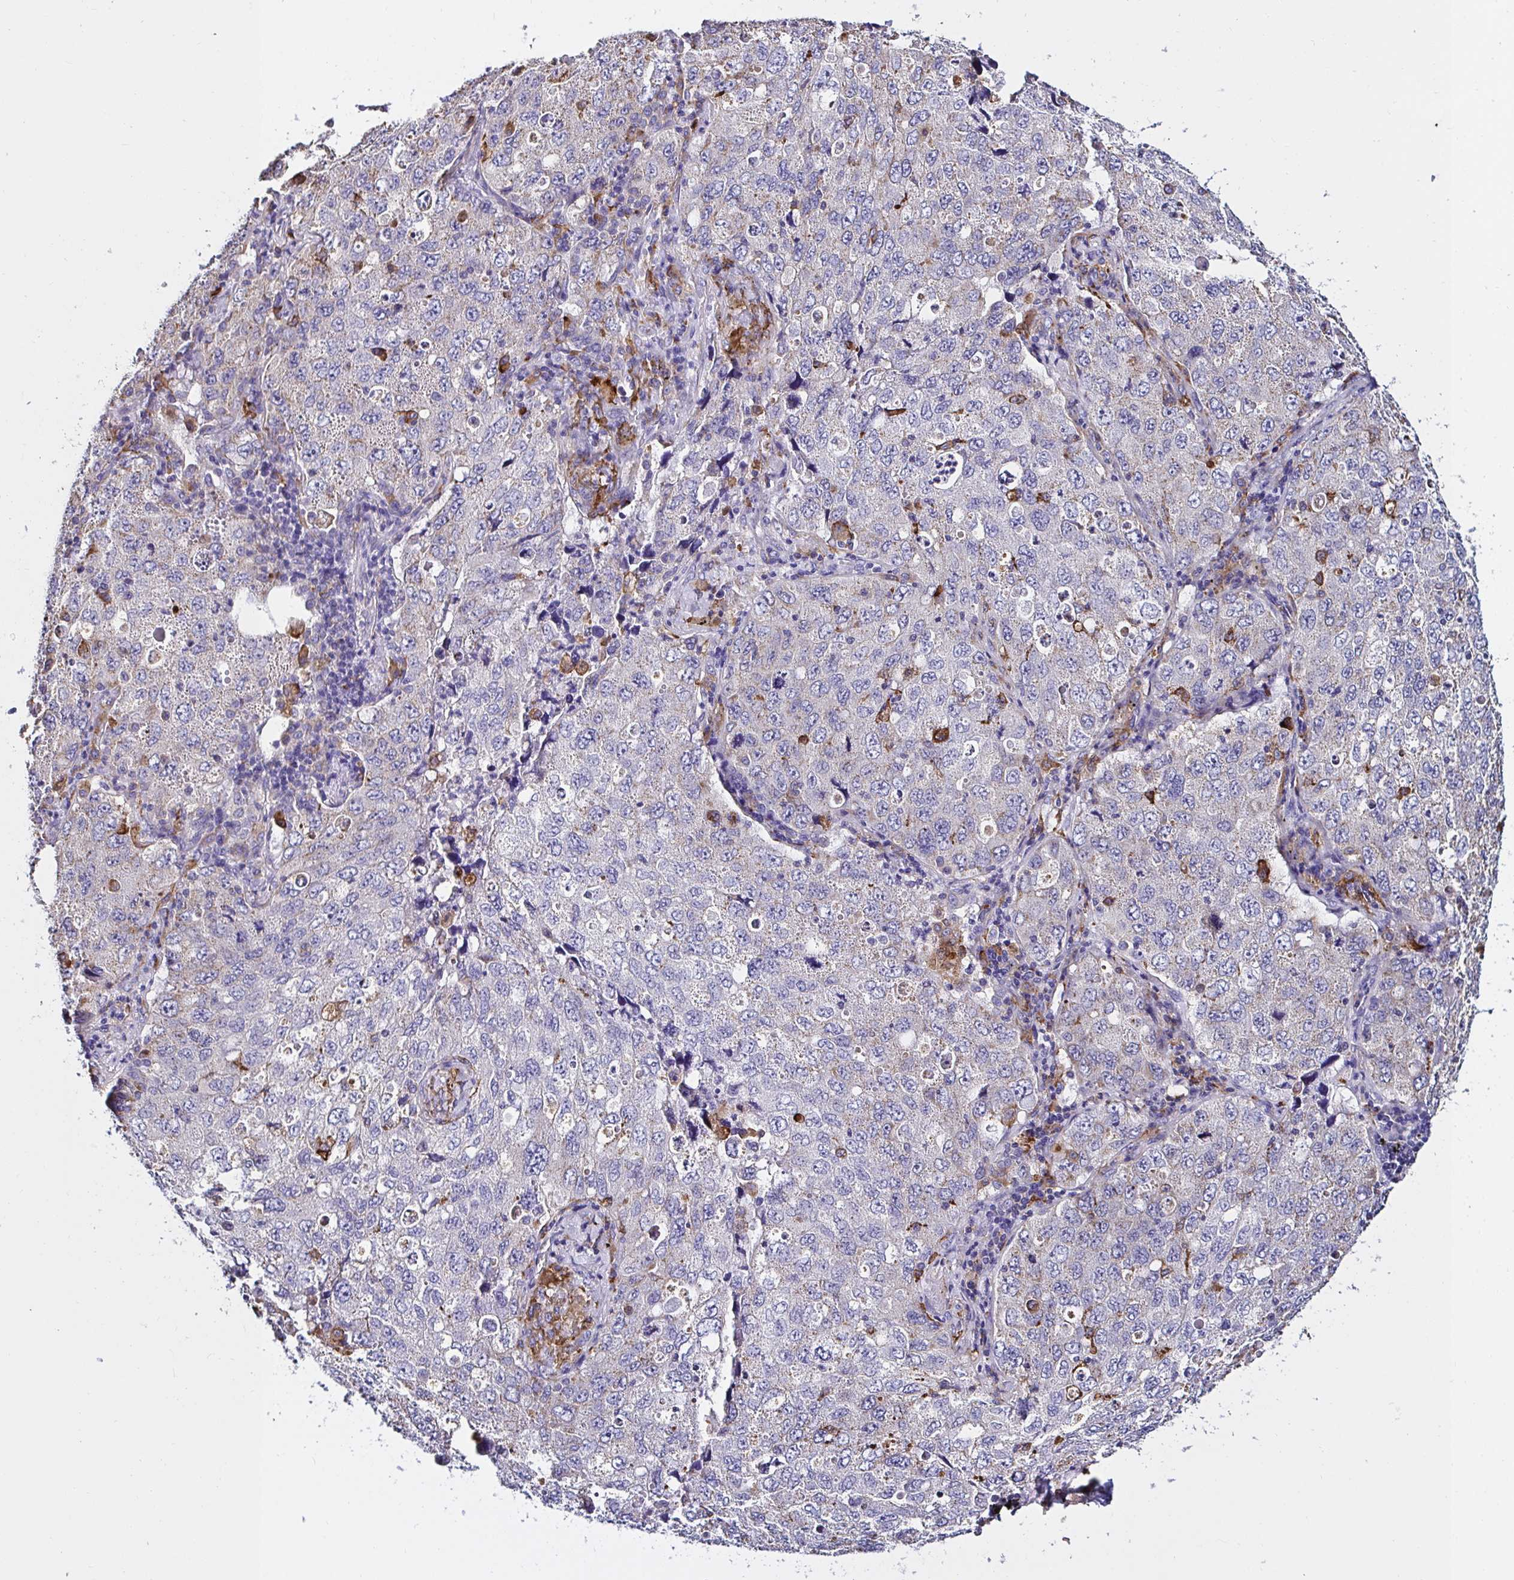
{"staining": {"intensity": "negative", "quantity": "none", "location": "none"}, "tissue": "lung cancer", "cell_type": "Tumor cells", "image_type": "cancer", "snomed": [{"axis": "morphology", "description": "Adenocarcinoma, NOS"}, {"axis": "topography", "description": "Lung"}], "caption": "Human lung cancer stained for a protein using IHC demonstrates no staining in tumor cells.", "gene": "MSR1", "patient": {"sex": "female", "age": 57}}